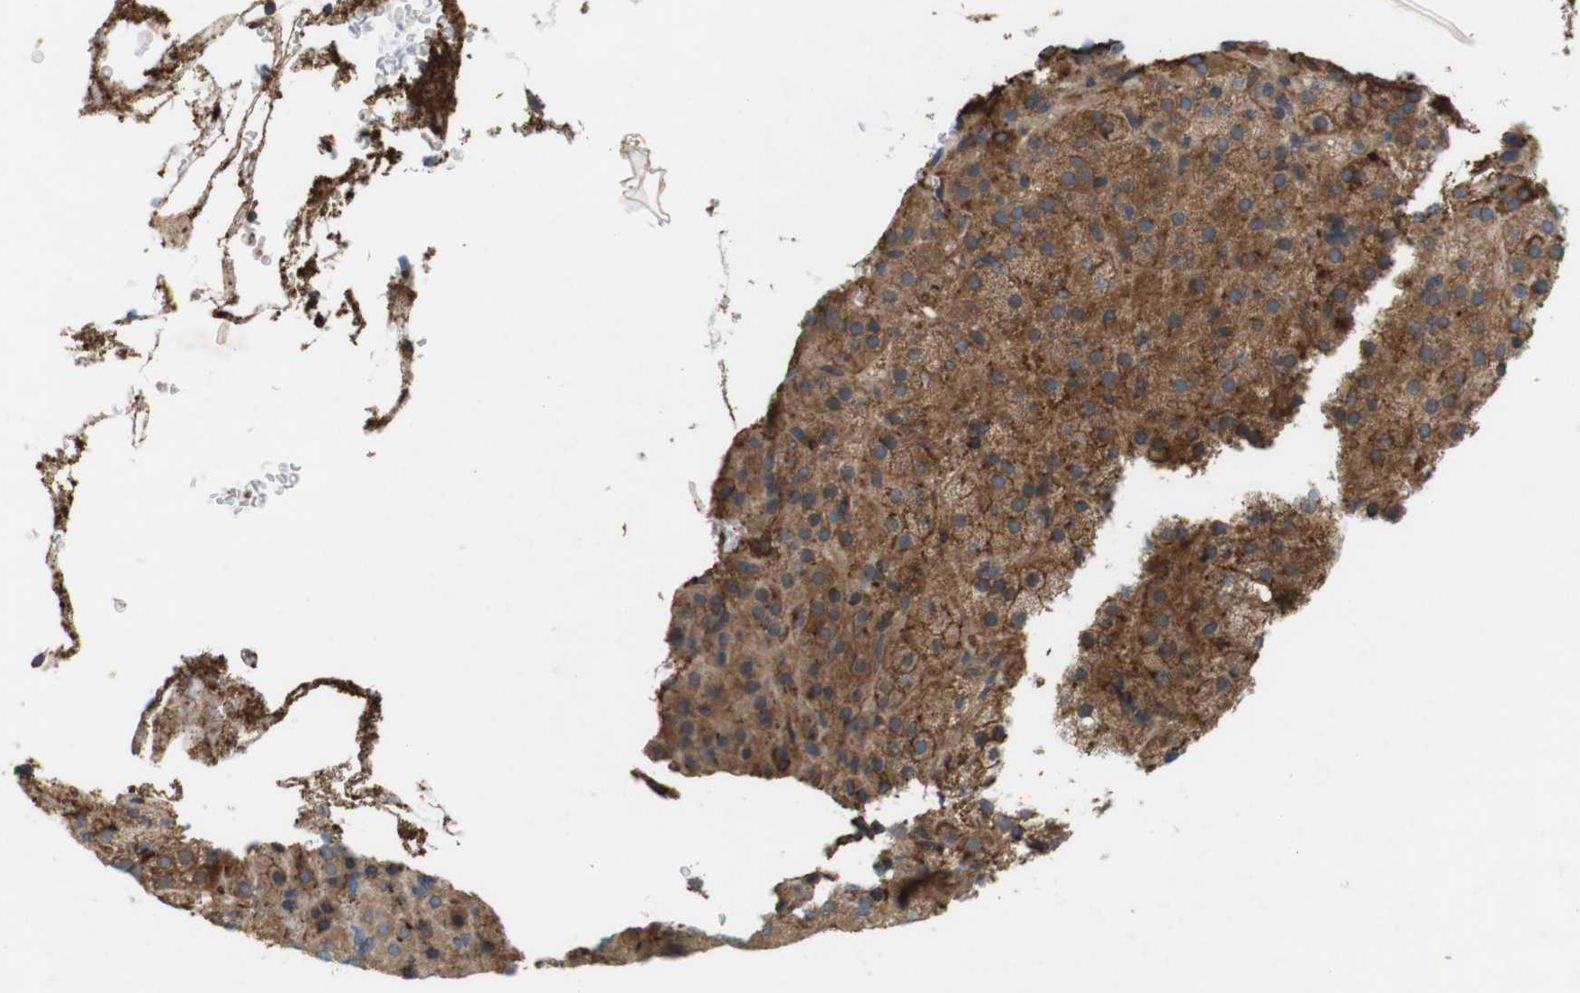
{"staining": {"intensity": "moderate", "quantity": ">75%", "location": "cytoplasmic/membranous"}, "tissue": "adrenal gland", "cell_type": "Glandular cells", "image_type": "normal", "snomed": [{"axis": "morphology", "description": "Normal tissue, NOS"}, {"axis": "topography", "description": "Adrenal gland"}], "caption": "A brown stain labels moderate cytoplasmic/membranous staining of a protein in glandular cells of normal adrenal gland.", "gene": "DDAH2", "patient": {"sex": "female", "age": 57}}